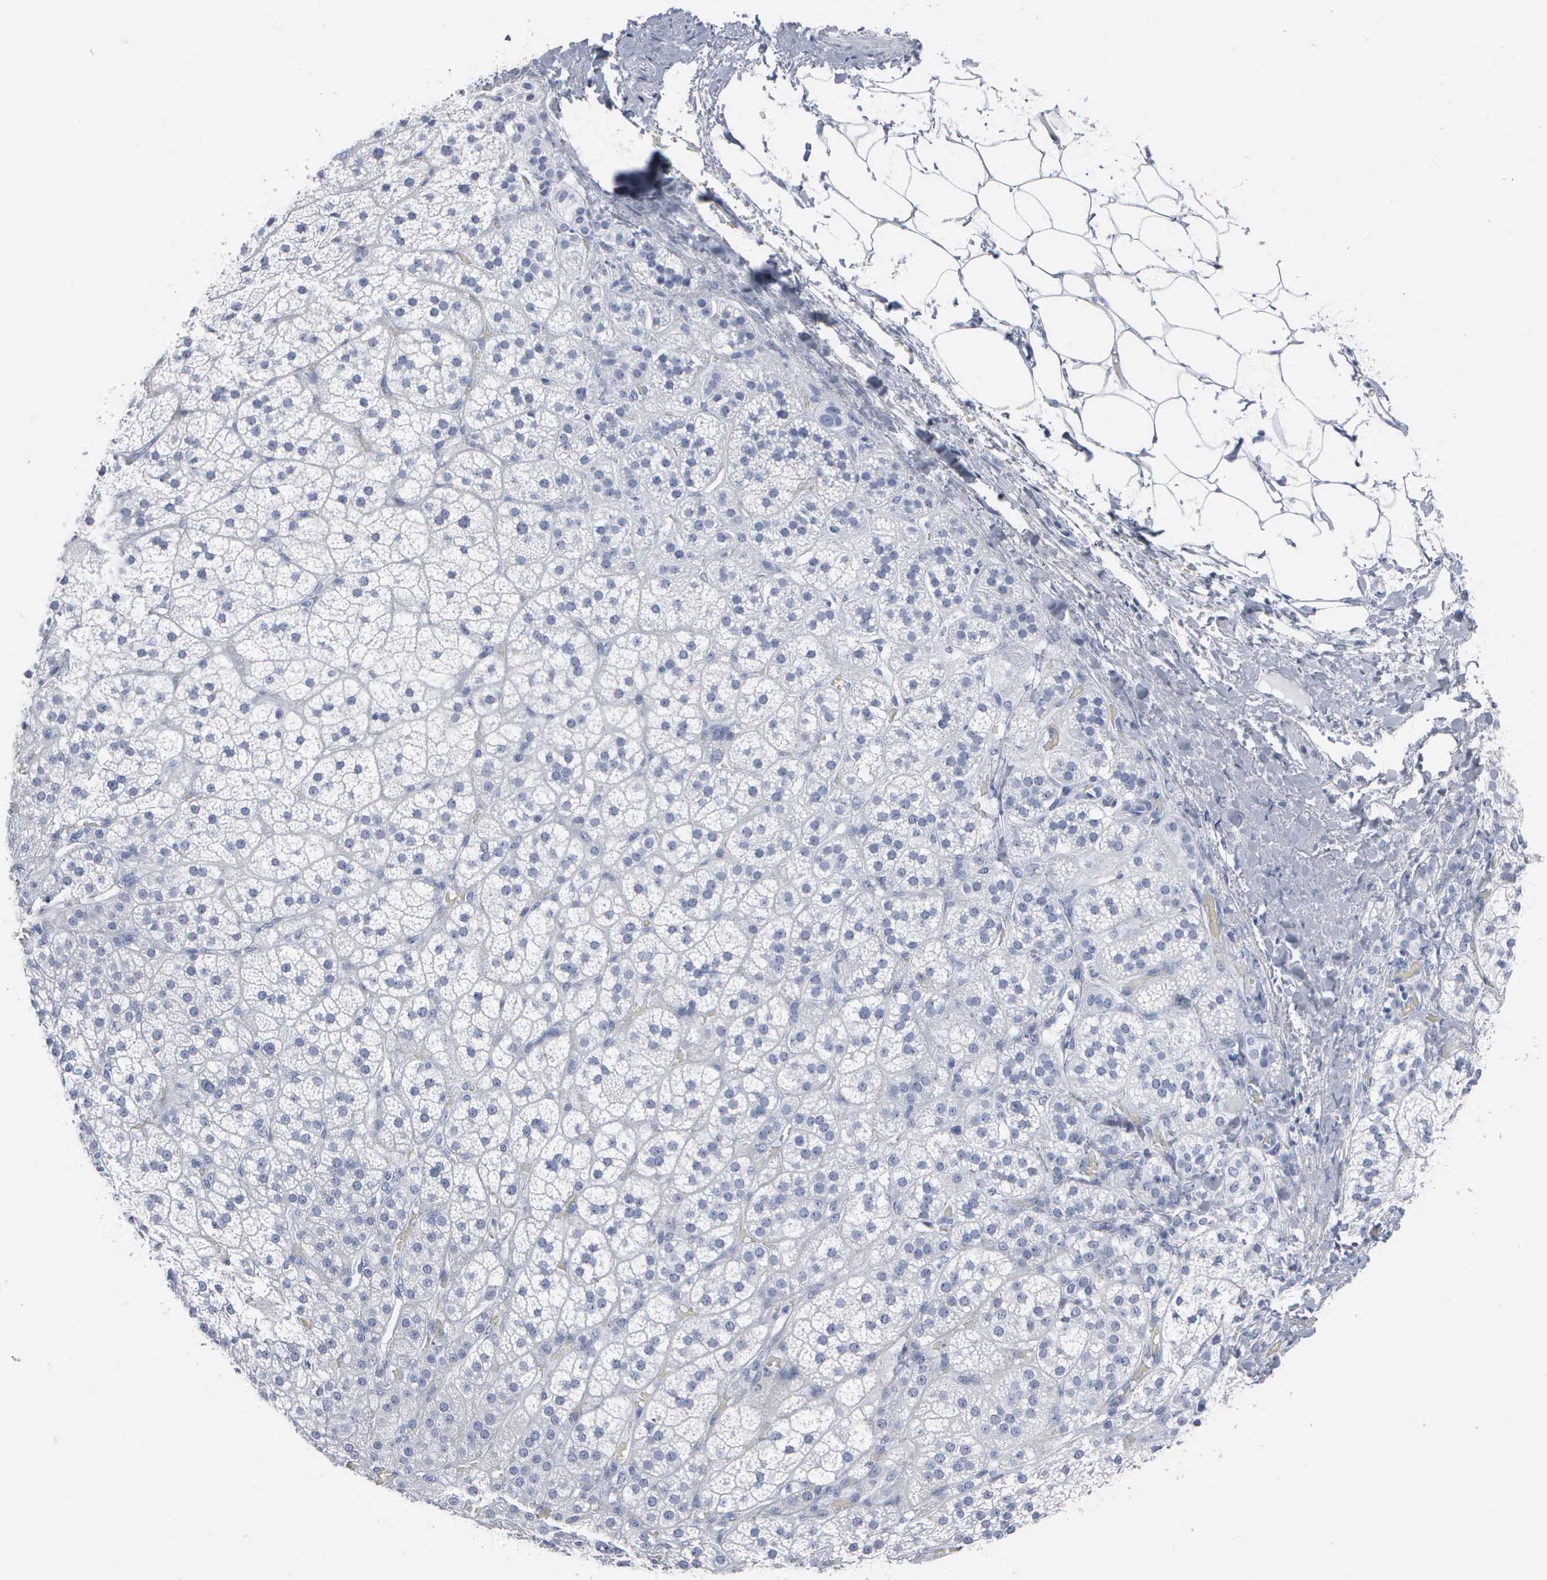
{"staining": {"intensity": "negative", "quantity": "none", "location": "none"}, "tissue": "adrenal gland", "cell_type": "Glandular cells", "image_type": "normal", "snomed": [{"axis": "morphology", "description": "Normal tissue, NOS"}, {"axis": "topography", "description": "Adrenal gland"}], "caption": "Immunohistochemistry photomicrograph of benign human adrenal gland stained for a protein (brown), which displays no expression in glandular cells. (Brightfield microscopy of DAB (3,3'-diaminobenzidine) immunohistochemistry at high magnification).", "gene": "CCNB1", "patient": {"sex": "female", "age": 60}}